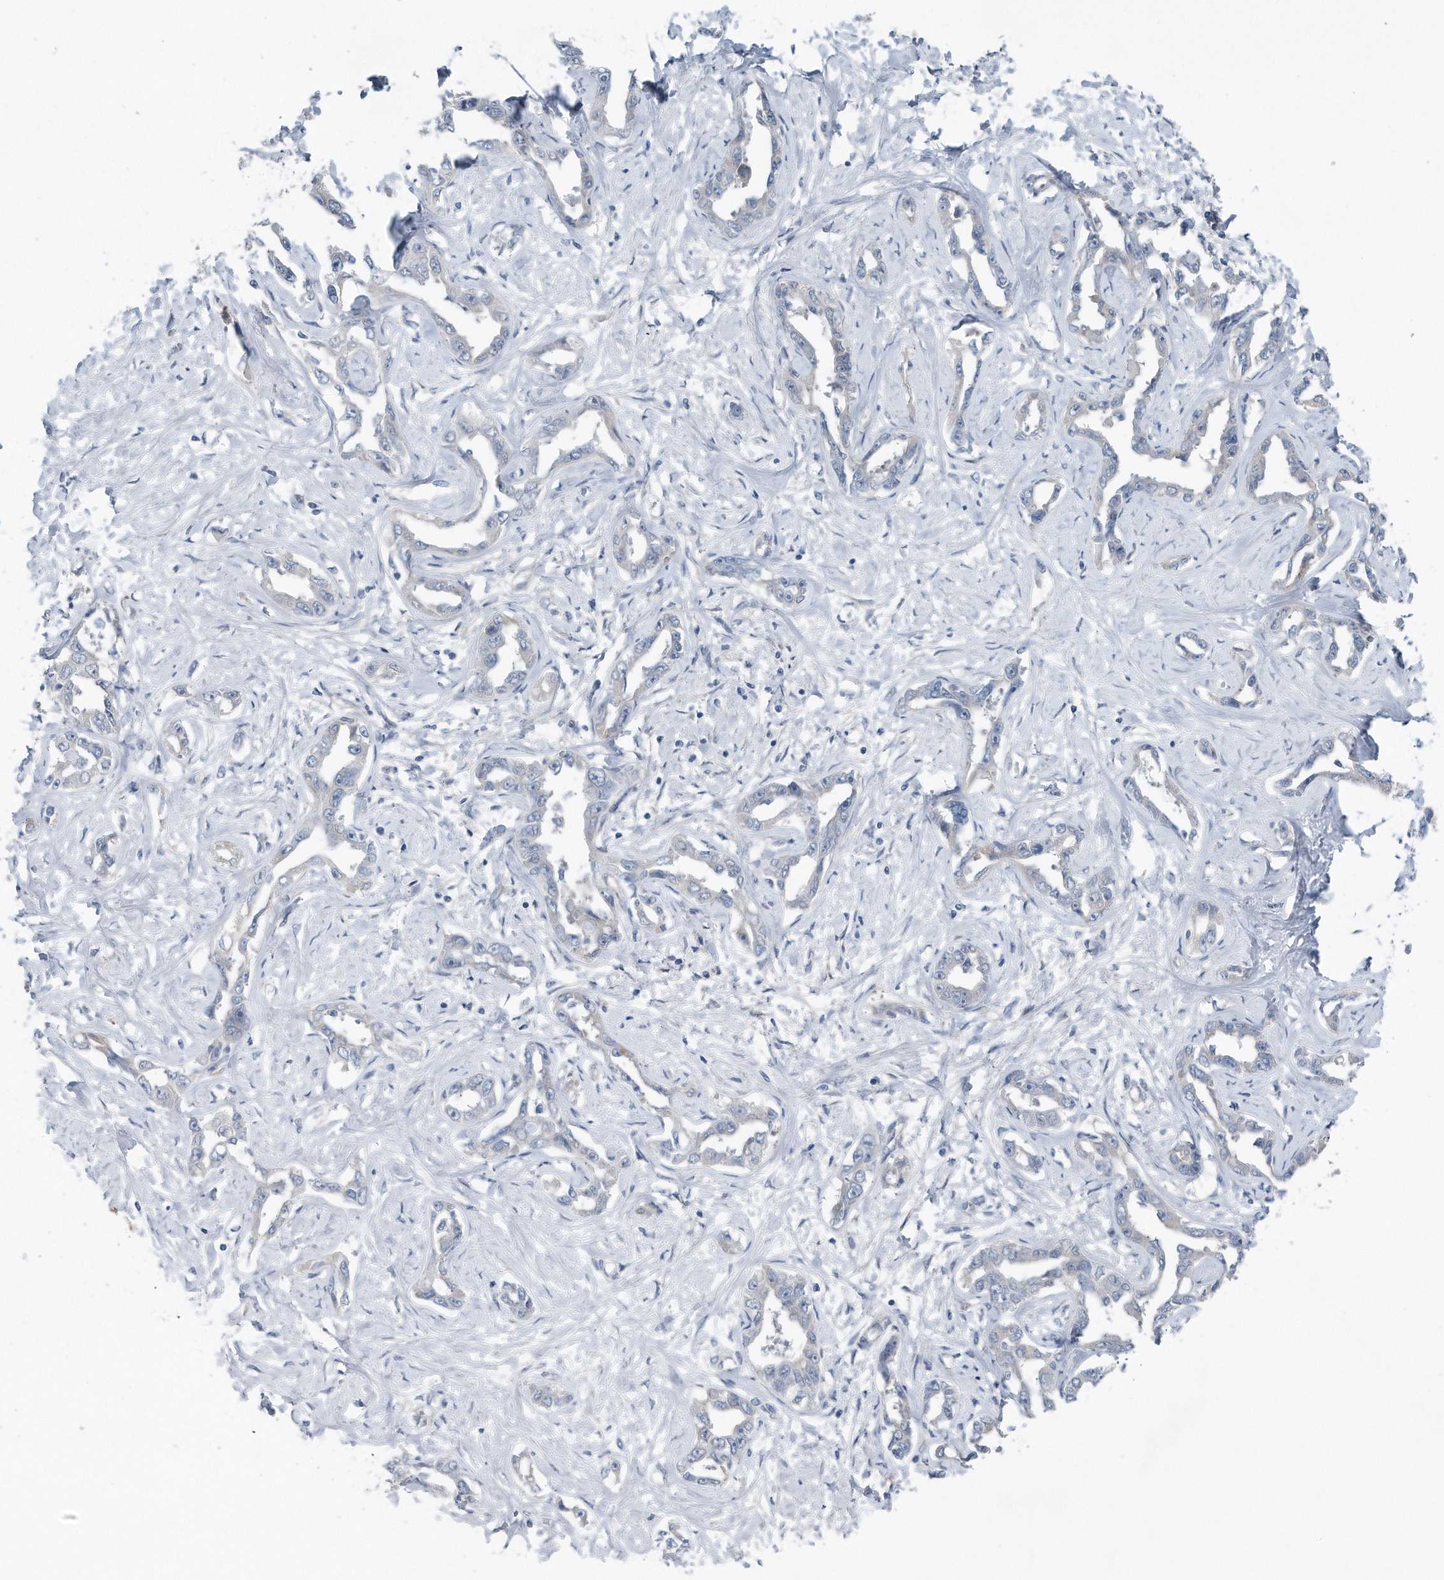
{"staining": {"intensity": "negative", "quantity": "none", "location": "none"}, "tissue": "liver cancer", "cell_type": "Tumor cells", "image_type": "cancer", "snomed": [{"axis": "morphology", "description": "Cholangiocarcinoma"}, {"axis": "topography", "description": "Liver"}], "caption": "Tumor cells are negative for protein expression in human cholangiocarcinoma (liver).", "gene": "YRDC", "patient": {"sex": "male", "age": 59}}